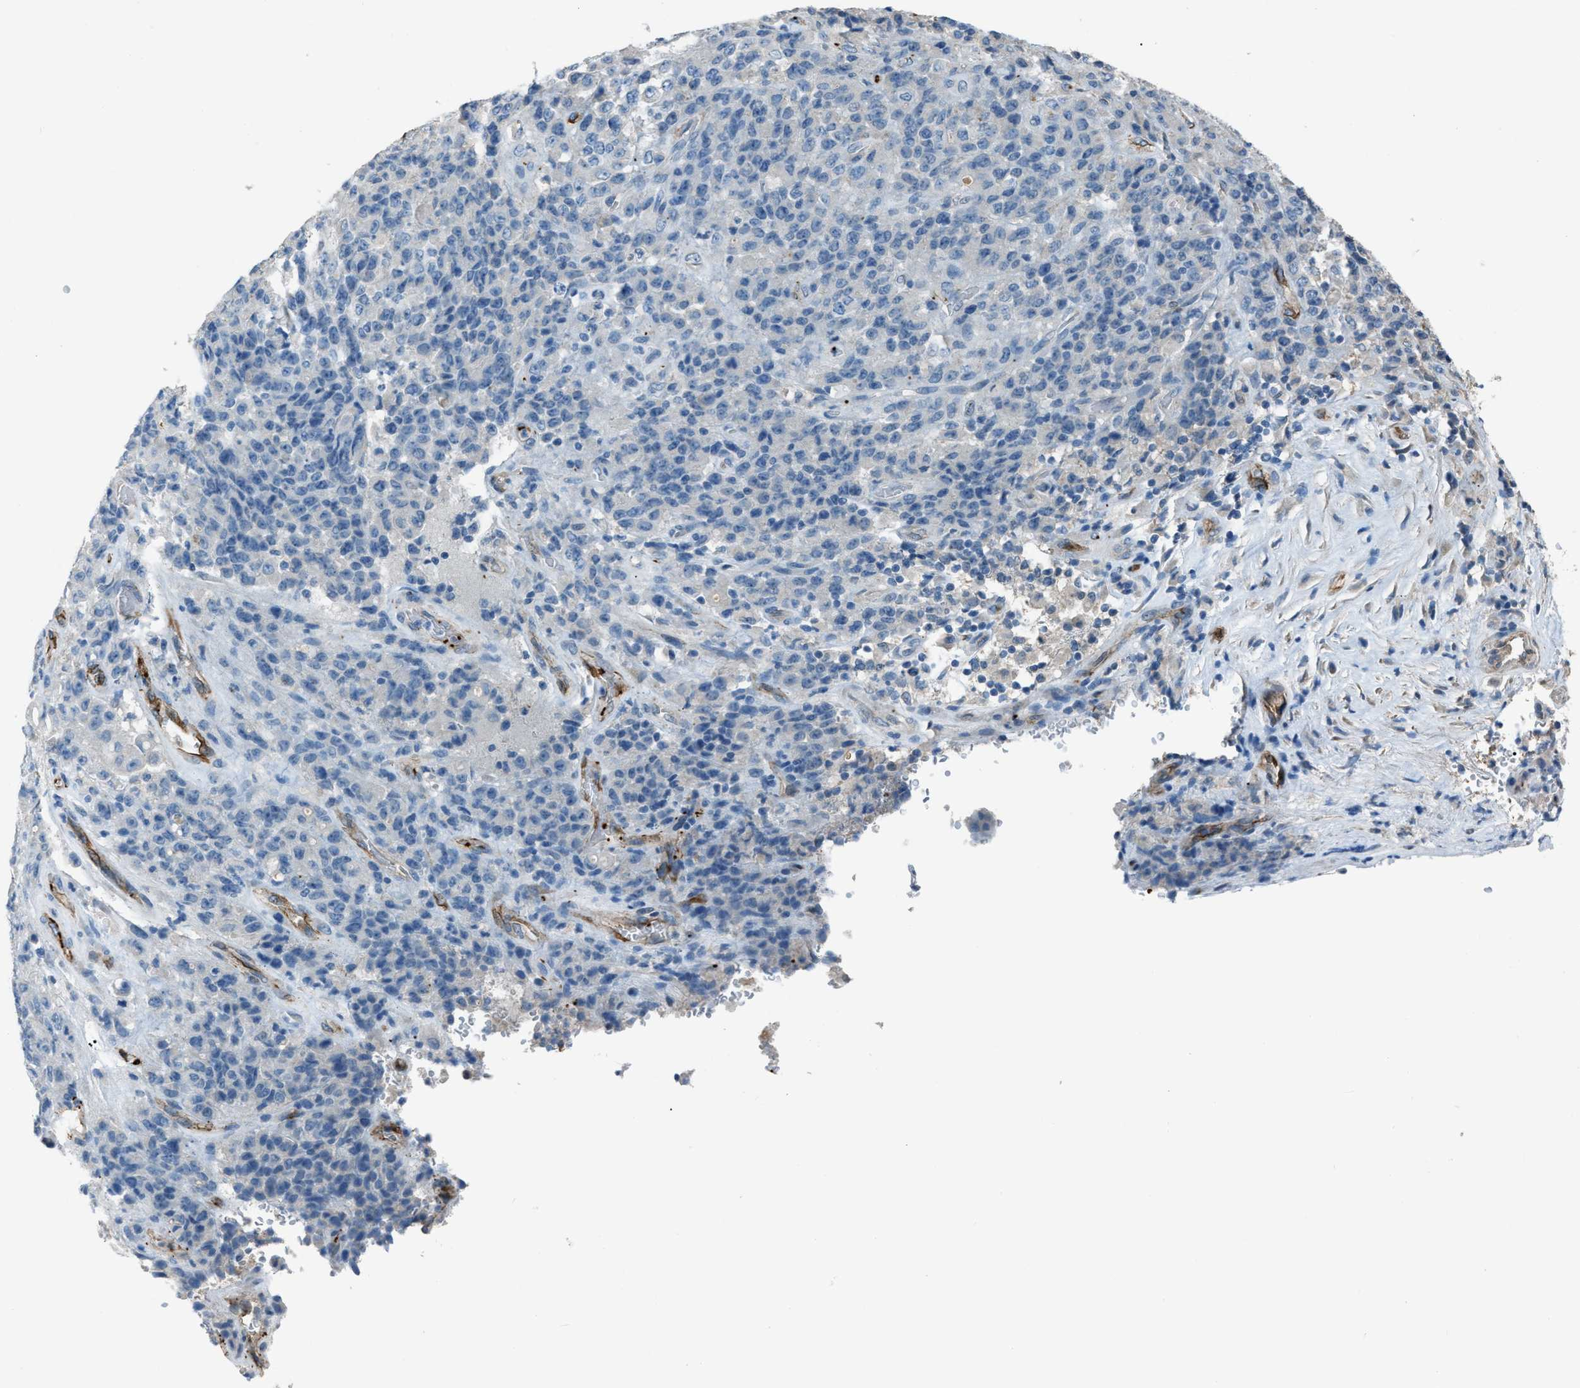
{"staining": {"intensity": "negative", "quantity": "none", "location": "none"}, "tissue": "stomach cancer", "cell_type": "Tumor cells", "image_type": "cancer", "snomed": [{"axis": "morphology", "description": "Adenocarcinoma, NOS"}, {"axis": "topography", "description": "Stomach"}], "caption": "IHC photomicrograph of neoplastic tissue: human stomach adenocarcinoma stained with DAB (3,3'-diaminobenzidine) displays no significant protein expression in tumor cells. (DAB immunohistochemistry, high magnification).", "gene": "SLC22A15", "patient": {"sex": "female", "age": 73}}